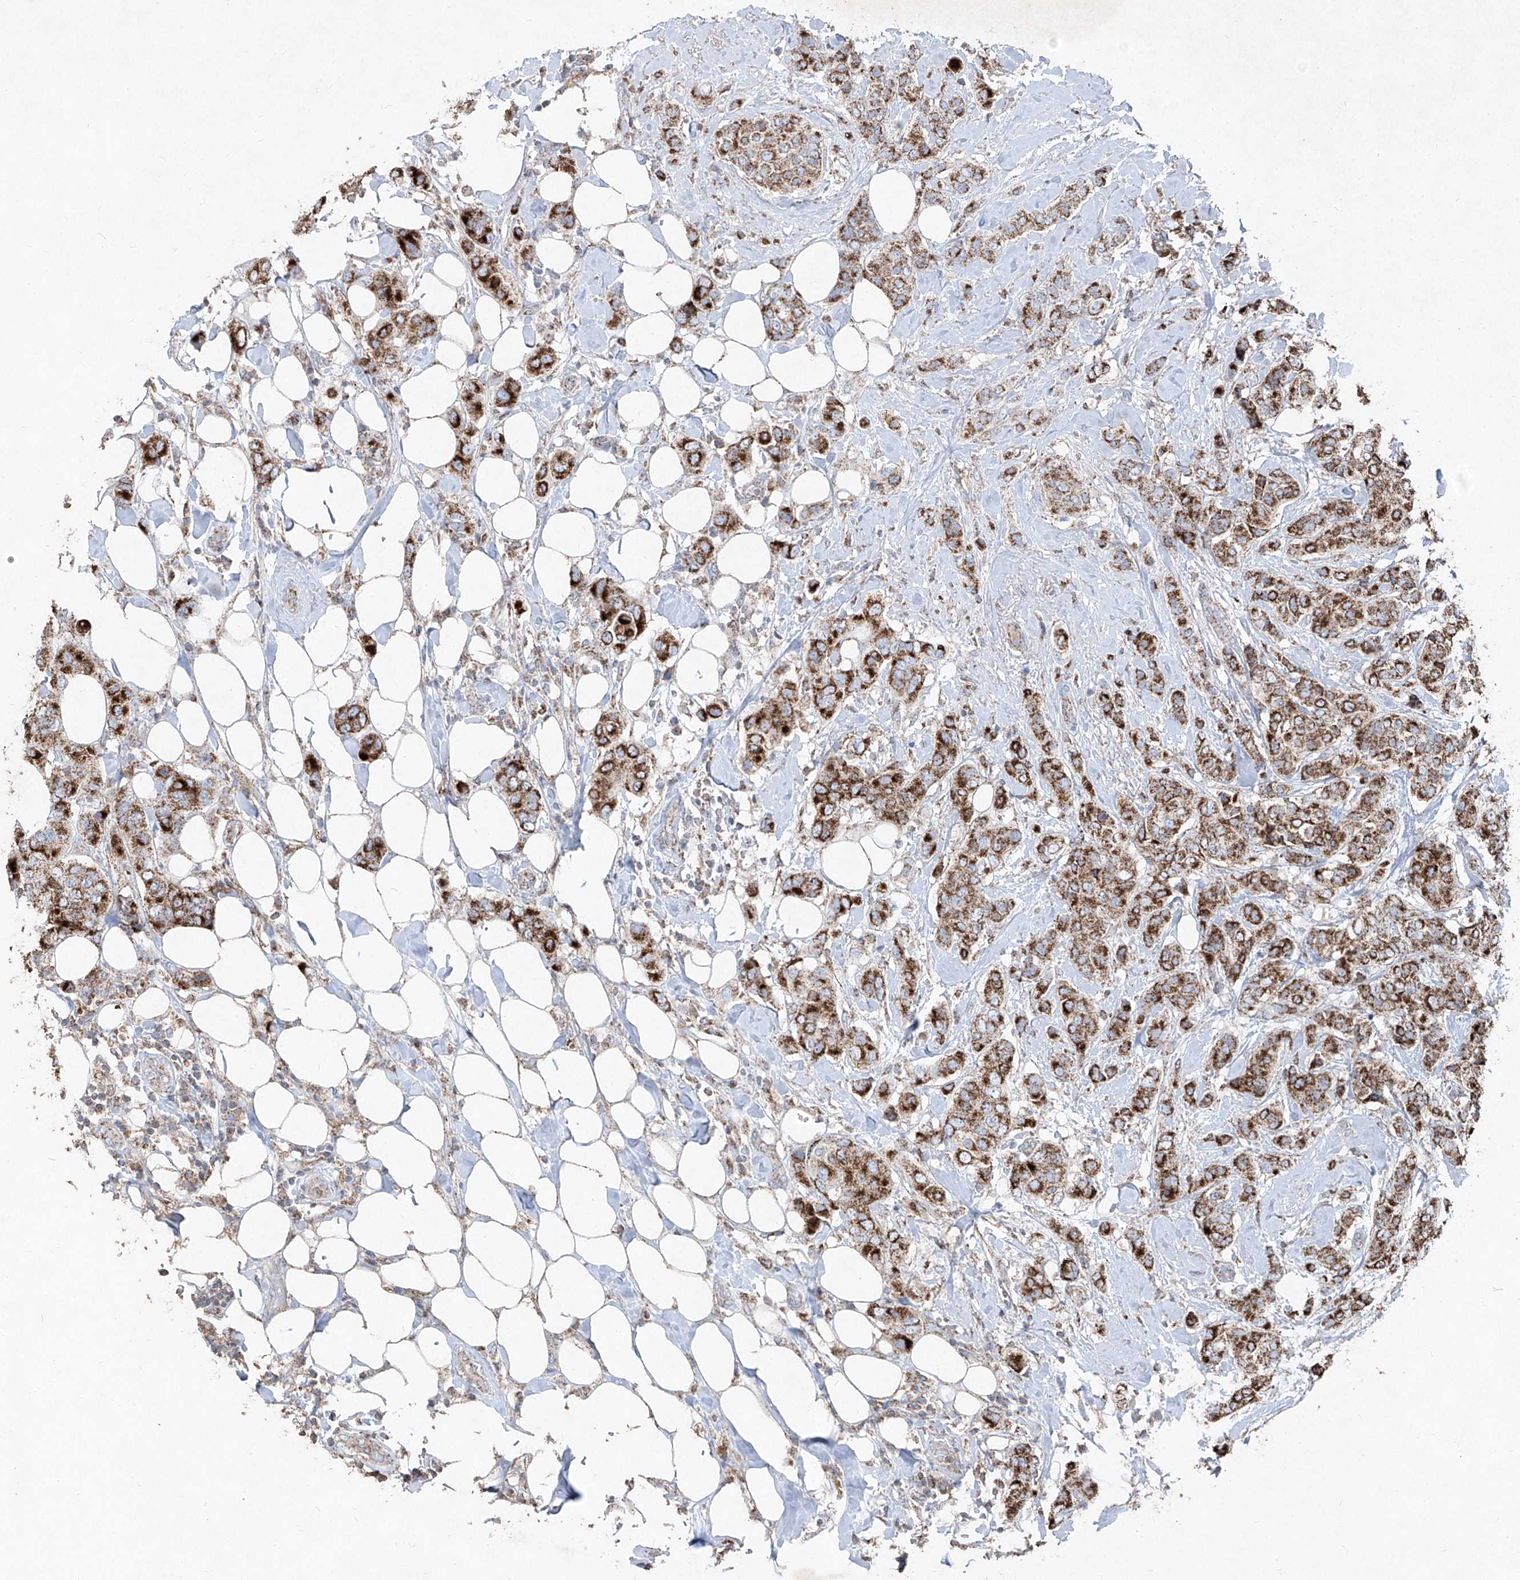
{"staining": {"intensity": "strong", "quantity": ">75%", "location": "cytoplasmic/membranous"}, "tissue": "breast cancer", "cell_type": "Tumor cells", "image_type": "cancer", "snomed": [{"axis": "morphology", "description": "Lobular carcinoma"}, {"axis": "topography", "description": "Breast"}], "caption": "DAB (3,3'-diaminobenzidine) immunohistochemical staining of breast lobular carcinoma reveals strong cytoplasmic/membranous protein staining in about >75% of tumor cells.", "gene": "ABCD3", "patient": {"sex": "female", "age": 51}}